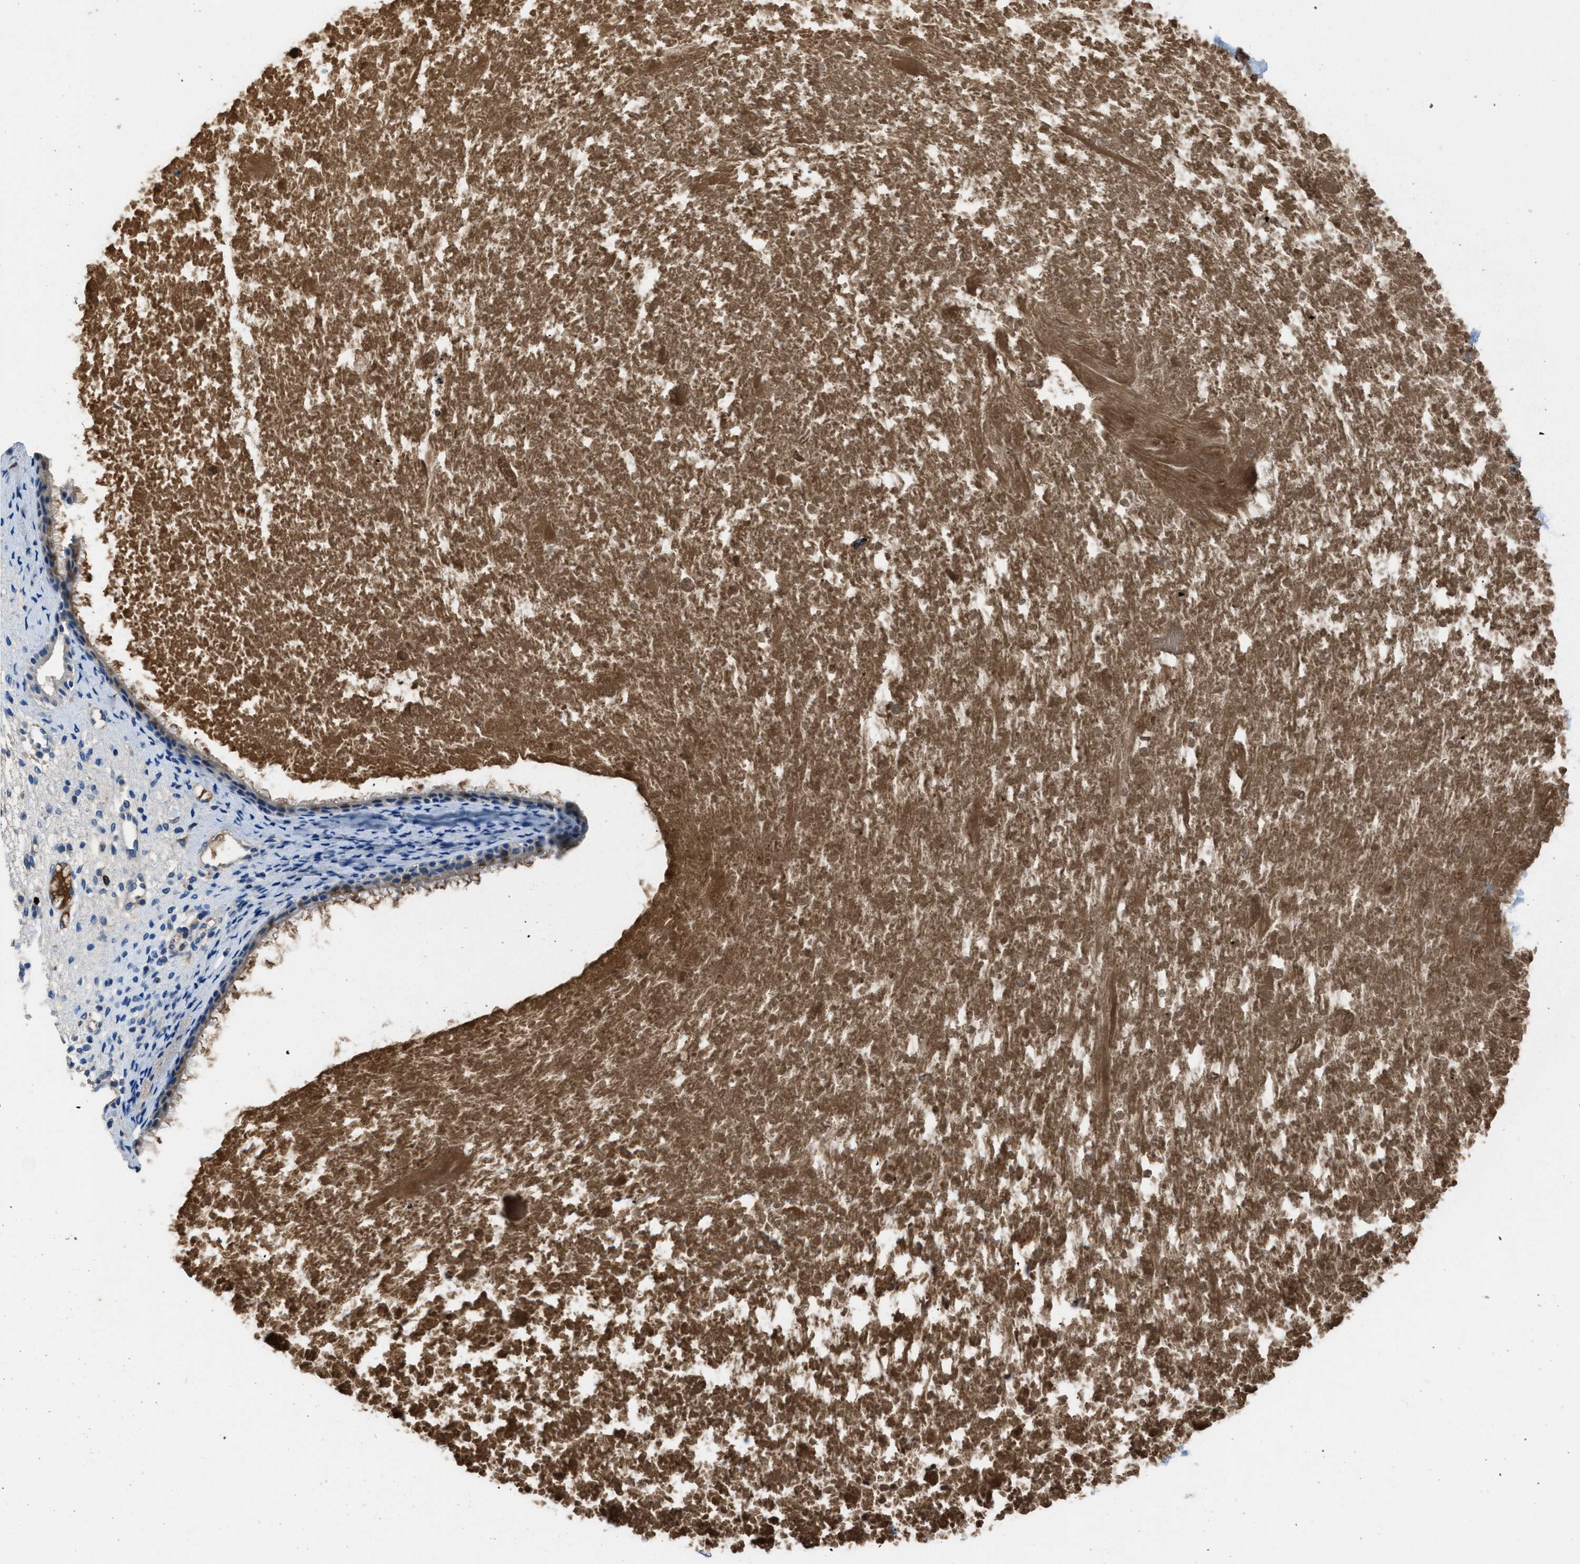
{"staining": {"intensity": "moderate", "quantity": "25%-75%", "location": "cytoplasmic/membranous"}, "tissue": "nasopharynx", "cell_type": "Respiratory epithelial cells", "image_type": "normal", "snomed": [{"axis": "morphology", "description": "Normal tissue, NOS"}, {"axis": "topography", "description": "Nasopharynx"}], "caption": "Unremarkable nasopharynx exhibits moderate cytoplasmic/membranous expression in approximately 25%-75% of respiratory epithelial cells, visualized by immunohistochemistry.", "gene": "SGCZ", "patient": {"sex": "male", "age": 22}}